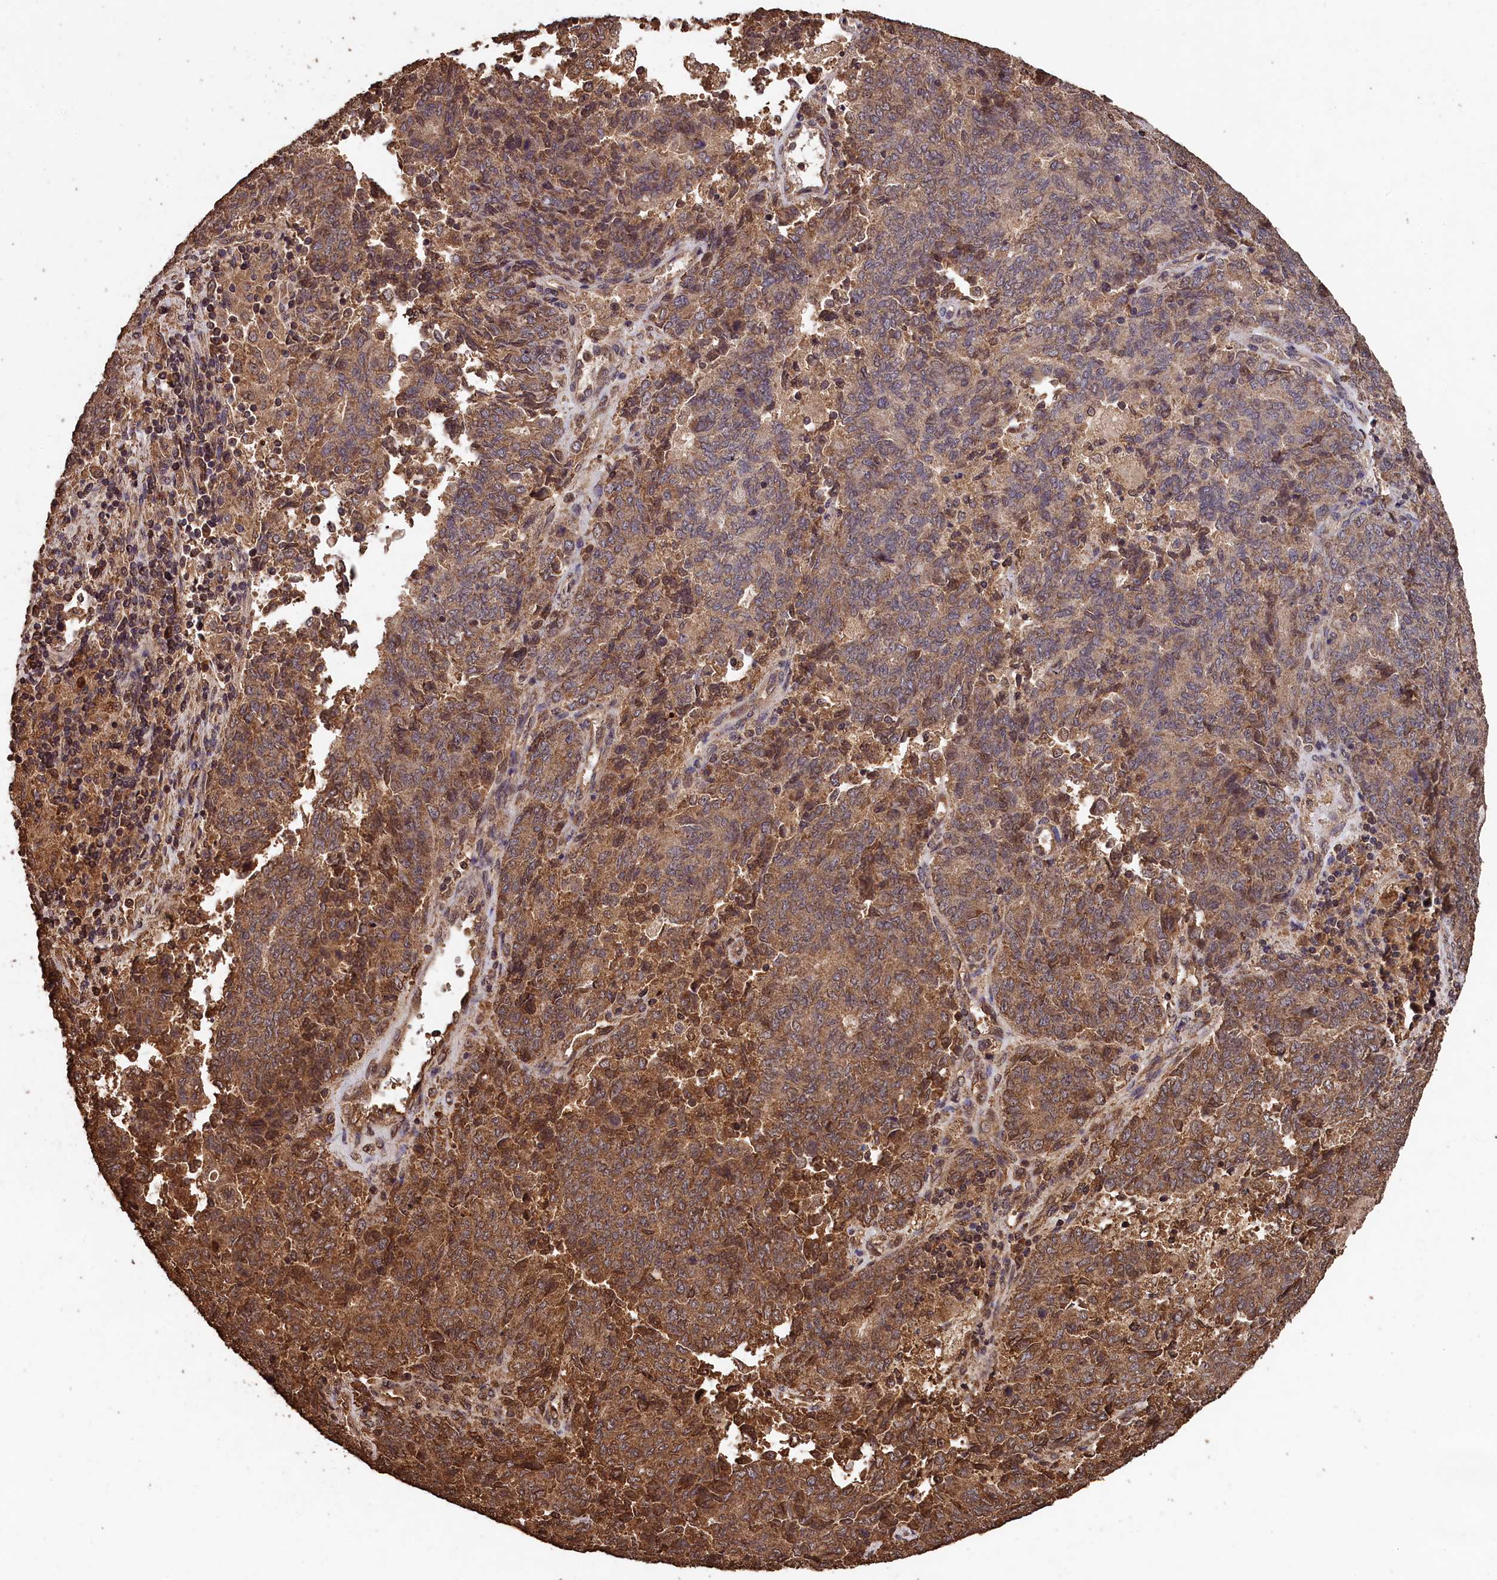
{"staining": {"intensity": "moderate", "quantity": ">75%", "location": "cytoplasmic/membranous,nuclear"}, "tissue": "endometrial cancer", "cell_type": "Tumor cells", "image_type": "cancer", "snomed": [{"axis": "morphology", "description": "Adenocarcinoma, NOS"}, {"axis": "topography", "description": "Endometrium"}], "caption": "Approximately >75% of tumor cells in endometrial cancer display moderate cytoplasmic/membranous and nuclear protein staining as visualized by brown immunohistochemical staining.", "gene": "CEP57L1", "patient": {"sex": "female", "age": 80}}